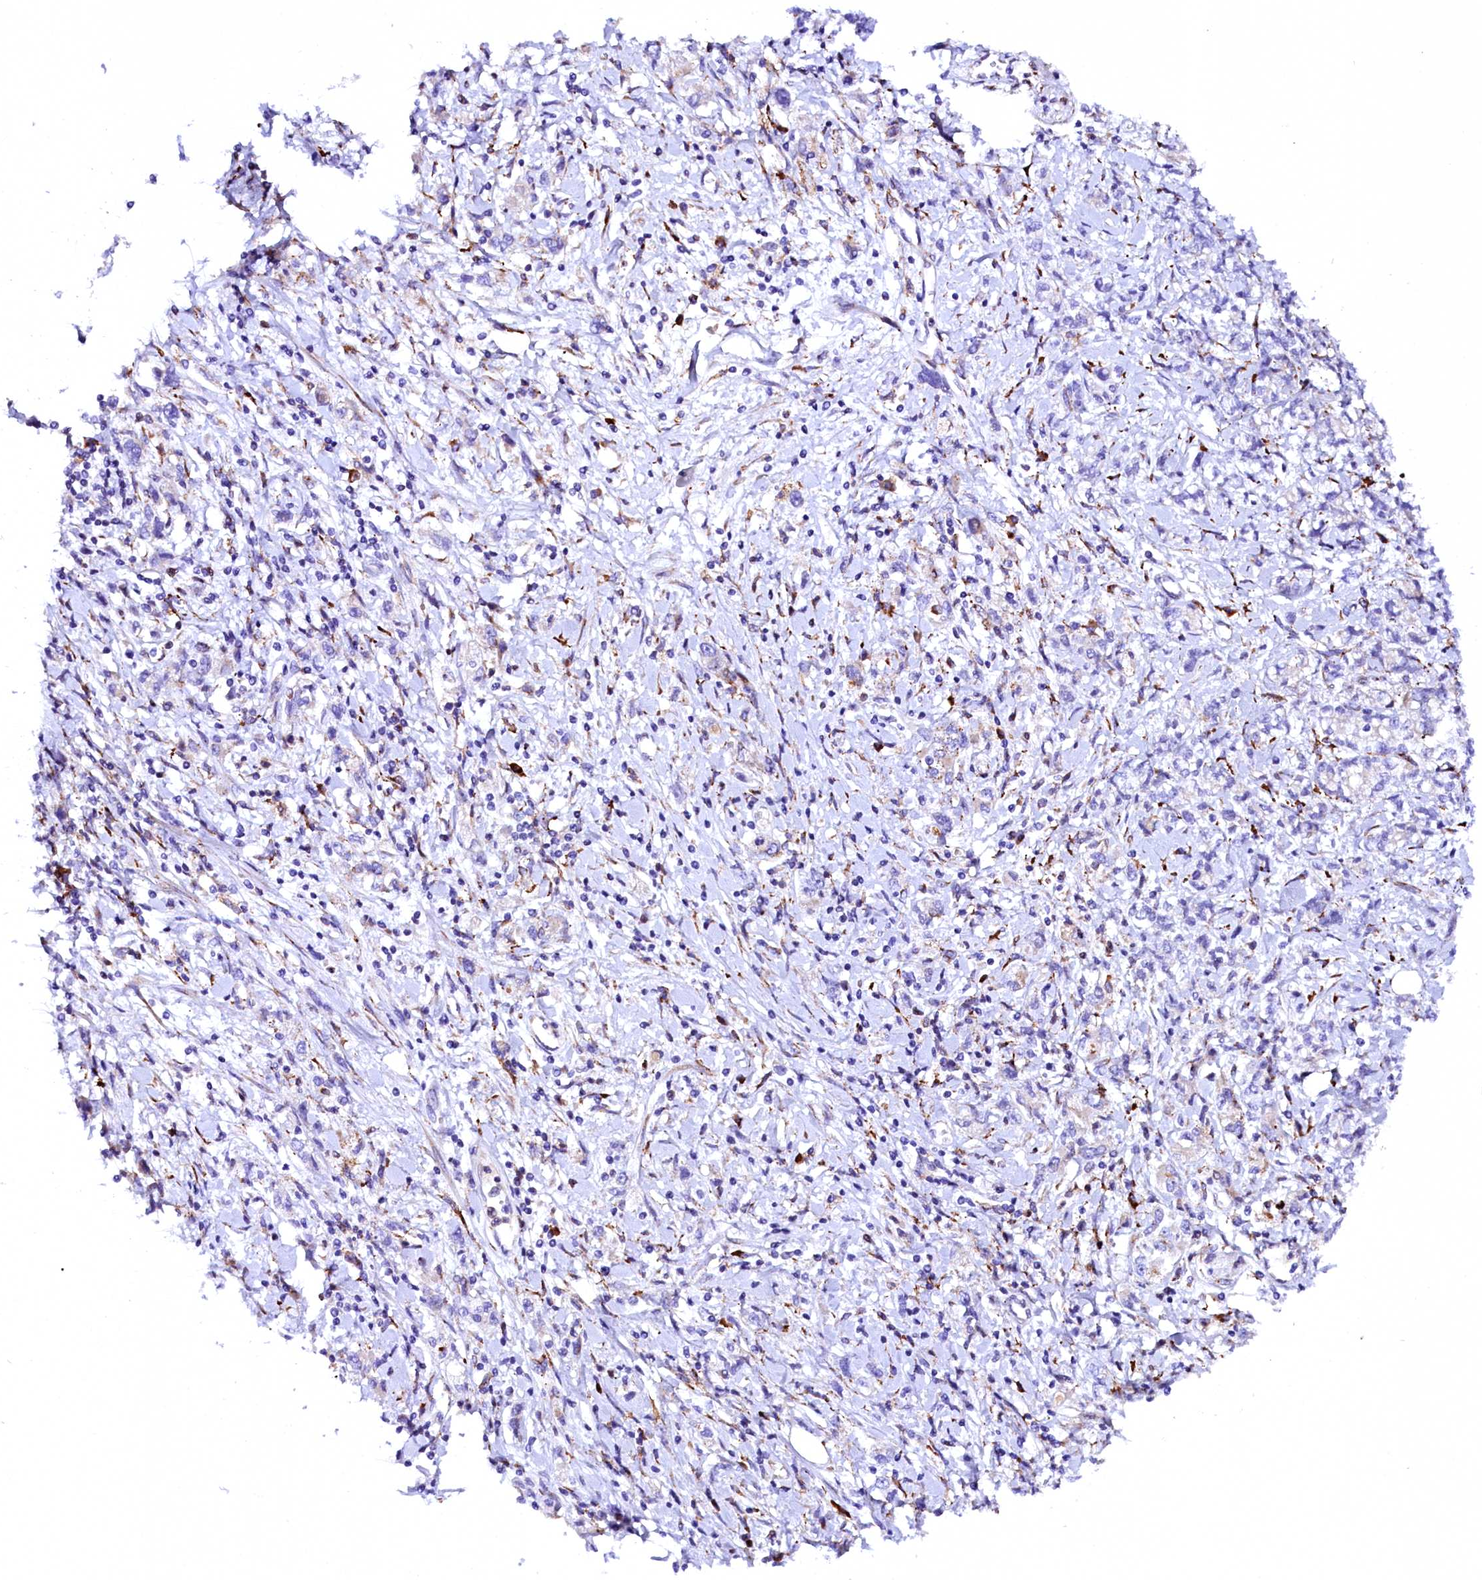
{"staining": {"intensity": "negative", "quantity": "none", "location": "none"}, "tissue": "stomach cancer", "cell_type": "Tumor cells", "image_type": "cancer", "snomed": [{"axis": "morphology", "description": "Adenocarcinoma, NOS"}, {"axis": "topography", "description": "Stomach"}], "caption": "Tumor cells are negative for protein expression in human stomach cancer (adenocarcinoma).", "gene": "CMTR2", "patient": {"sex": "female", "age": 76}}